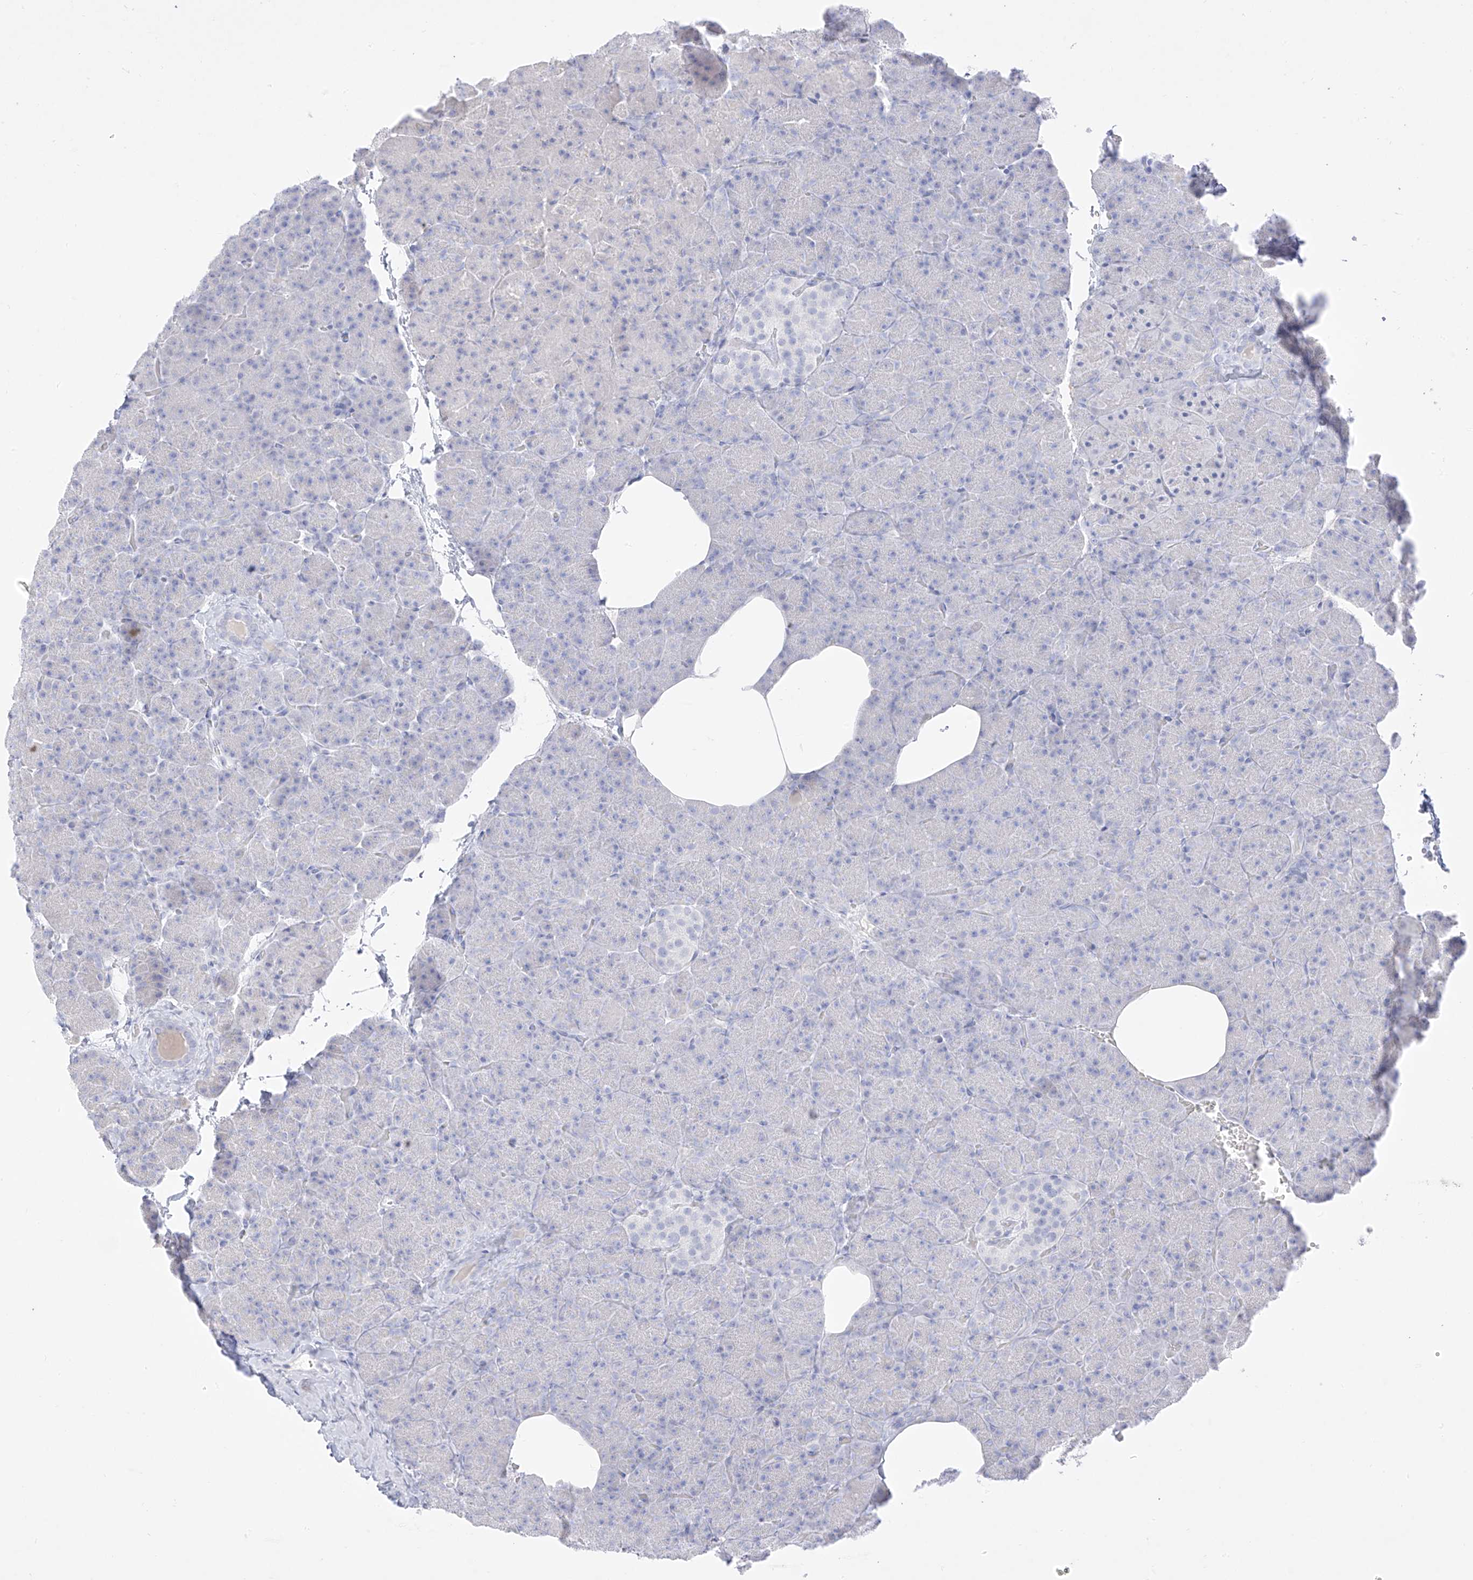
{"staining": {"intensity": "negative", "quantity": "none", "location": "none"}, "tissue": "pancreas", "cell_type": "Exocrine glandular cells", "image_type": "normal", "snomed": [{"axis": "morphology", "description": "Normal tissue, NOS"}, {"axis": "morphology", "description": "Carcinoid, malignant, NOS"}, {"axis": "topography", "description": "Pancreas"}], "caption": "This is an immunohistochemistry micrograph of benign pancreas. There is no positivity in exocrine glandular cells.", "gene": "TGM4", "patient": {"sex": "female", "age": 35}}